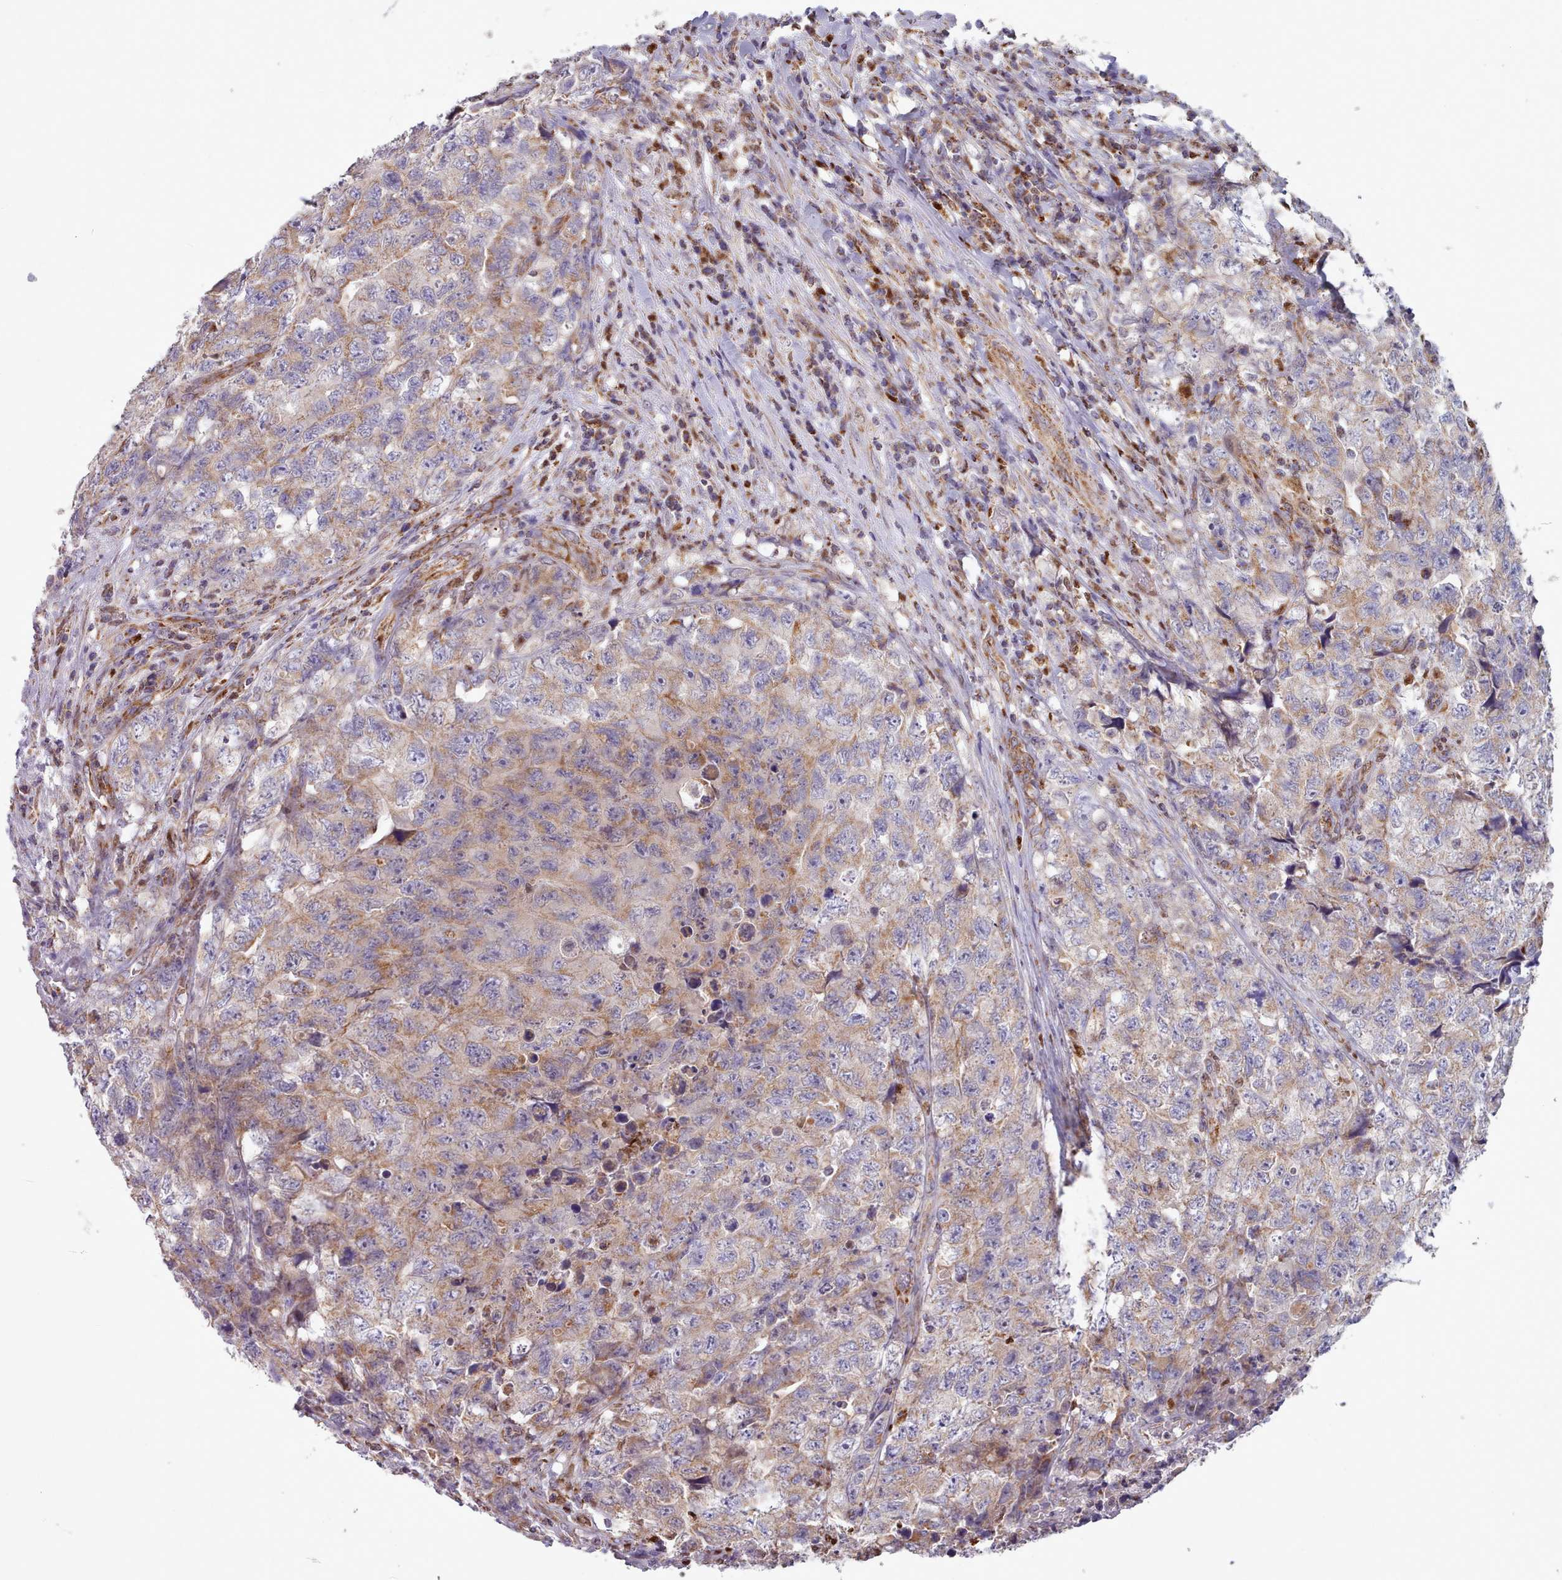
{"staining": {"intensity": "weak", "quantity": "25%-75%", "location": "cytoplasmic/membranous"}, "tissue": "testis cancer", "cell_type": "Tumor cells", "image_type": "cancer", "snomed": [{"axis": "morphology", "description": "Carcinoma, Embryonal, NOS"}, {"axis": "topography", "description": "Testis"}], "caption": "Immunohistochemical staining of human testis cancer exhibits weak cytoplasmic/membranous protein positivity in about 25%-75% of tumor cells.", "gene": "HSDL2", "patient": {"sex": "male", "age": 31}}